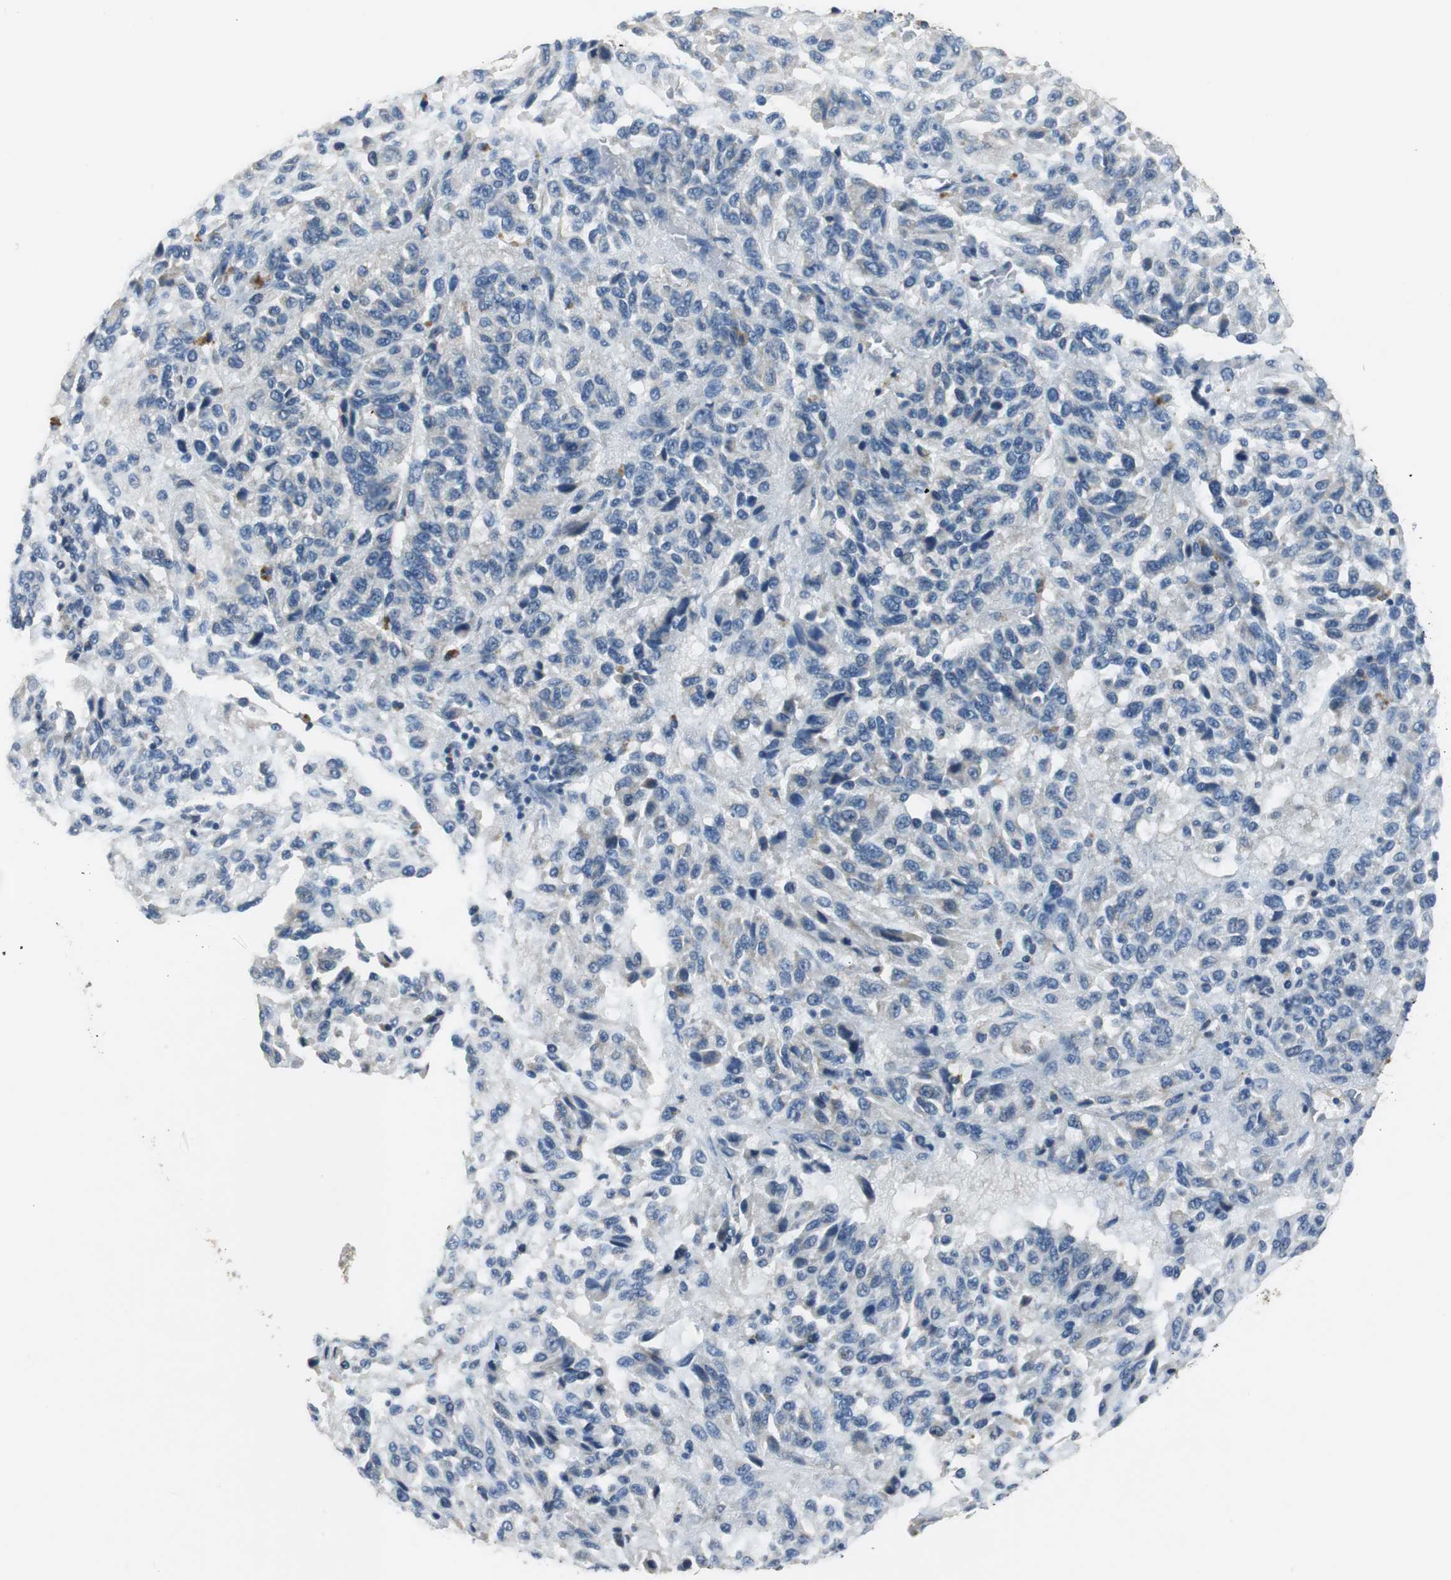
{"staining": {"intensity": "negative", "quantity": "none", "location": "none"}, "tissue": "melanoma", "cell_type": "Tumor cells", "image_type": "cancer", "snomed": [{"axis": "morphology", "description": "Malignant melanoma, Metastatic site"}, {"axis": "topography", "description": "Lung"}], "caption": "Protein analysis of malignant melanoma (metastatic site) exhibits no significant staining in tumor cells.", "gene": "MTIF2", "patient": {"sex": "male", "age": 64}}